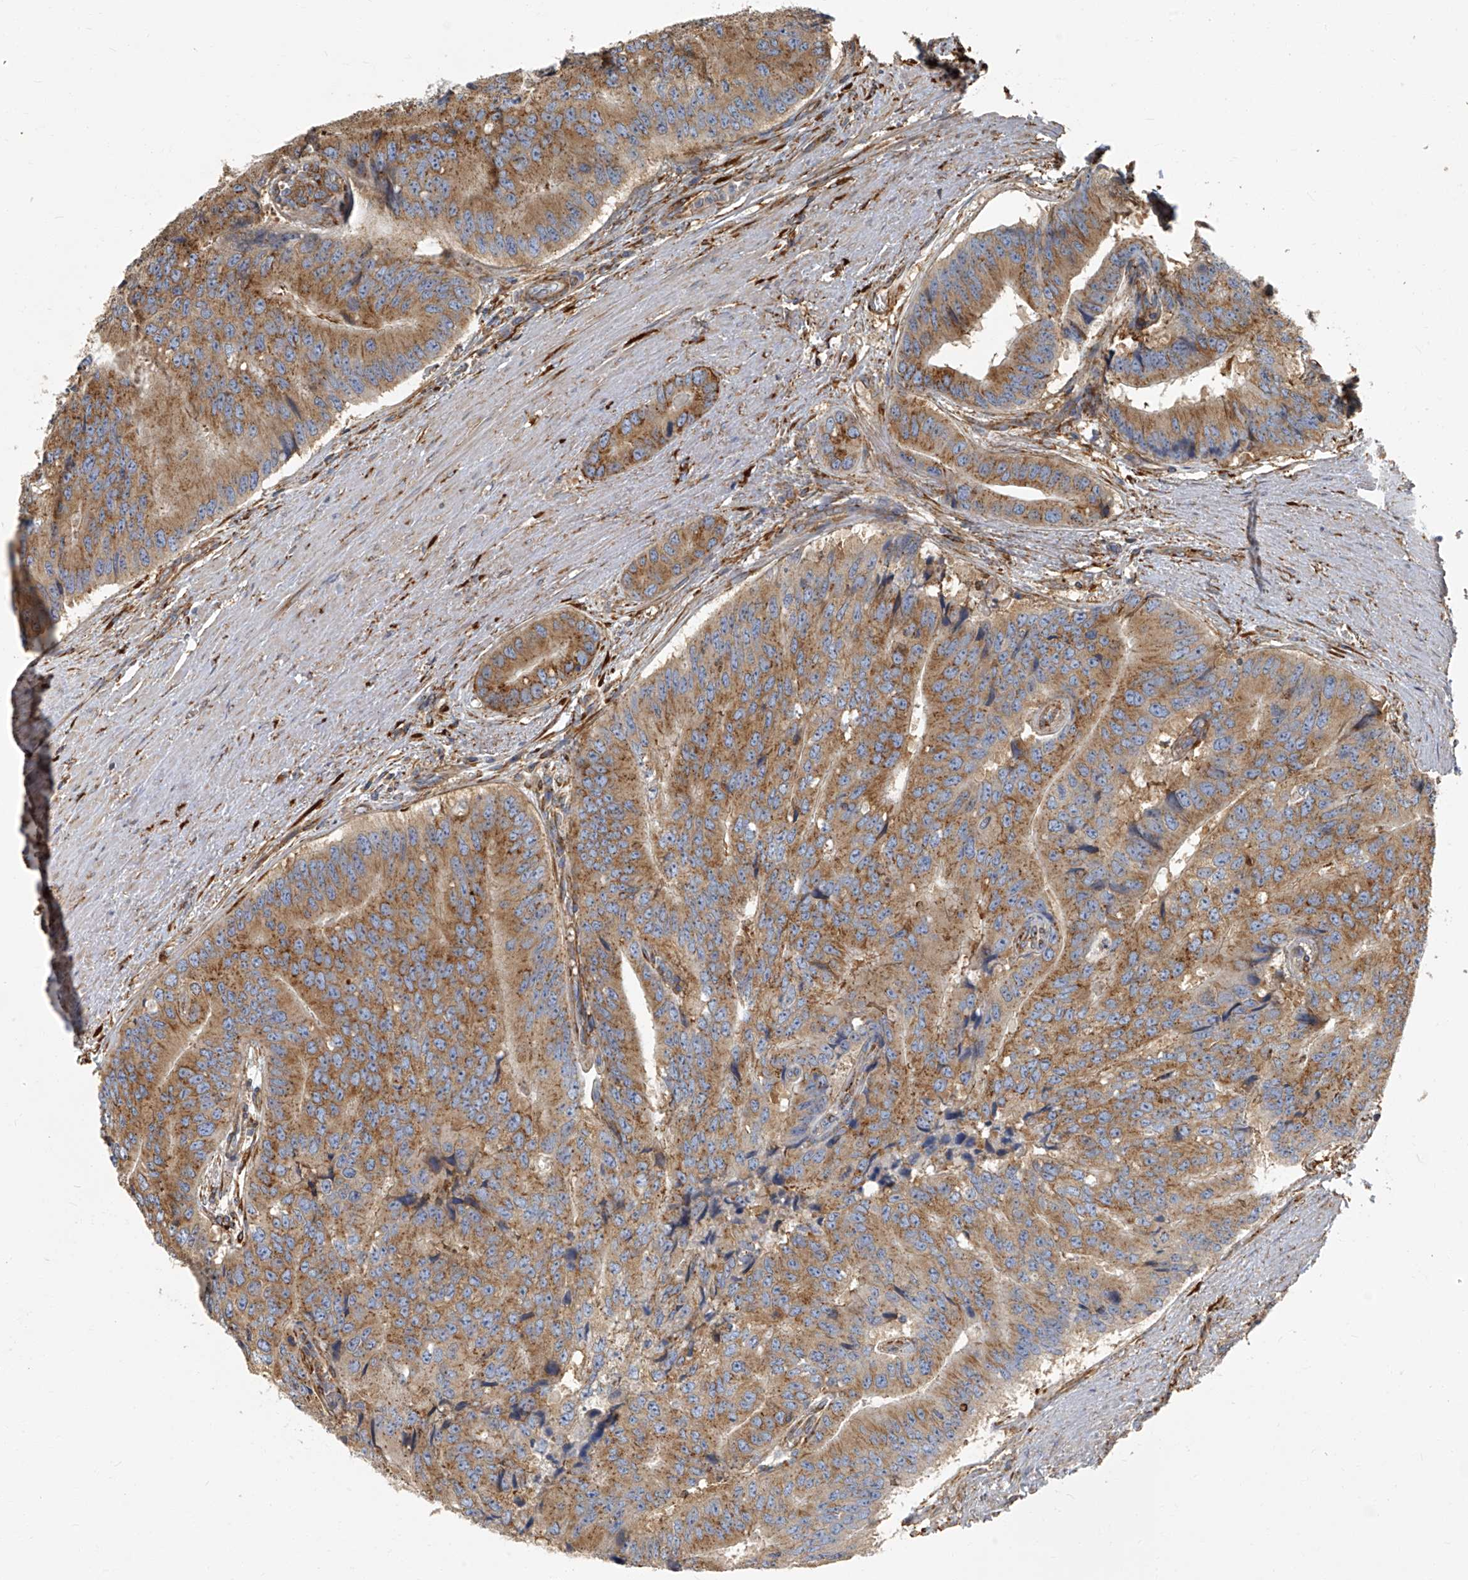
{"staining": {"intensity": "moderate", "quantity": ">75%", "location": "cytoplasmic/membranous"}, "tissue": "prostate cancer", "cell_type": "Tumor cells", "image_type": "cancer", "snomed": [{"axis": "morphology", "description": "Adenocarcinoma, High grade"}, {"axis": "topography", "description": "Prostate"}], "caption": "Protein staining by immunohistochemistry (IHC) reveals moderate cytoplasmic/membranous staining in about >75% of tumor cells in prostate adenocarcinoma (high-grade).", "gene": "SEPTIN7", "patient": {"sex": "male", "age": 70}}